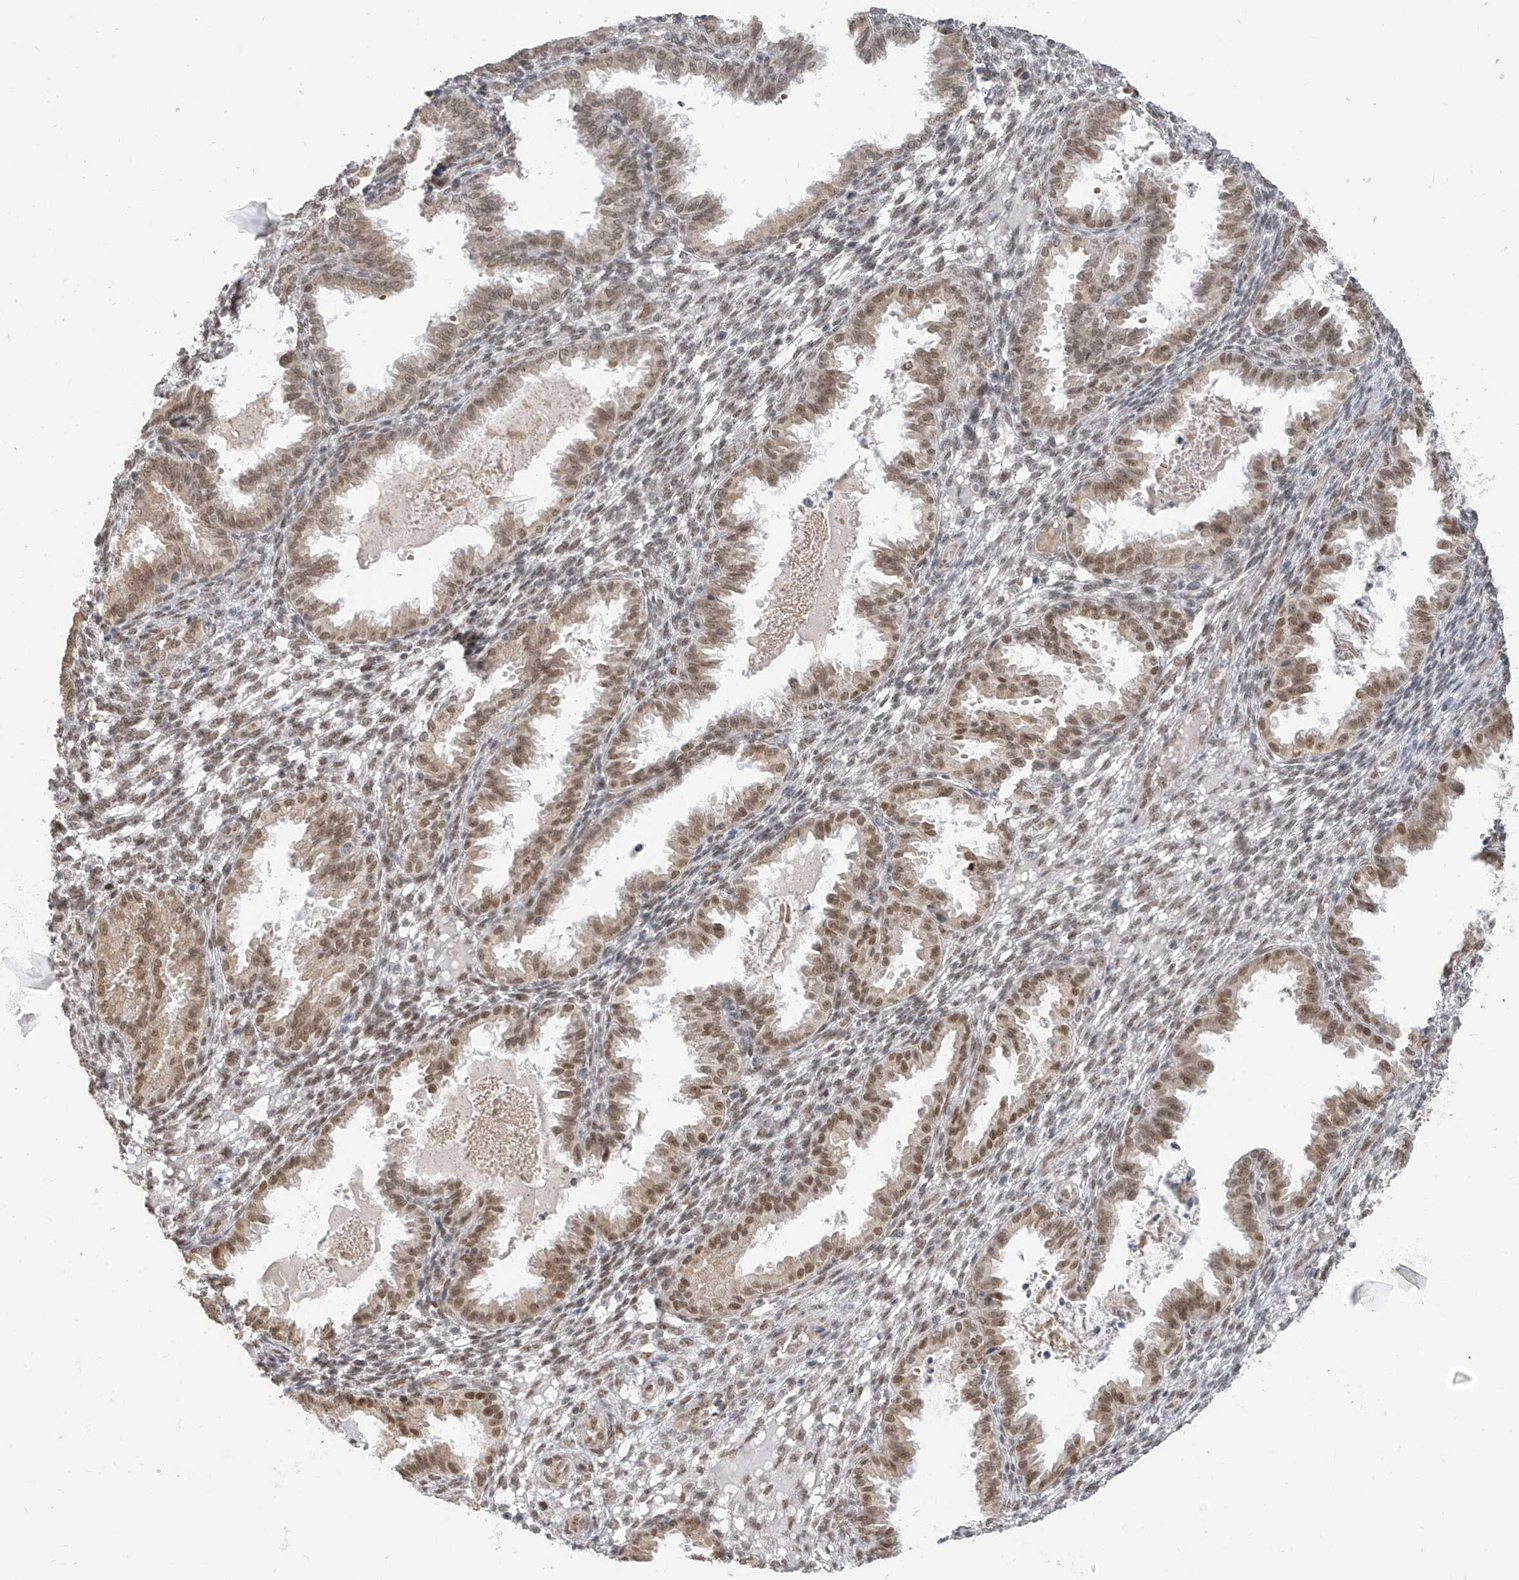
{"staining": {"intensity": "moderate", "quantity": "25%-75%", "location": "nuclear"}, "tissue": "endometrium", "cell_type": "Cells in endometrial stroma", "image_type": "normal", "snomed": [{"axis": "morphology", "description": "Normal tissue, NOS"}, {"axis": "topography", "description": "Endometrium"}], "caption": "Endometrium stained with IHC exhibits moderate nuclear expression in approximately 25%-75% of cells in endometrial stroma. (DAB IHC, brown staining for protein, blue staining for nuclei).", "gene": "ZMYM2", "patient": {"sex": "female", "age": 33}}